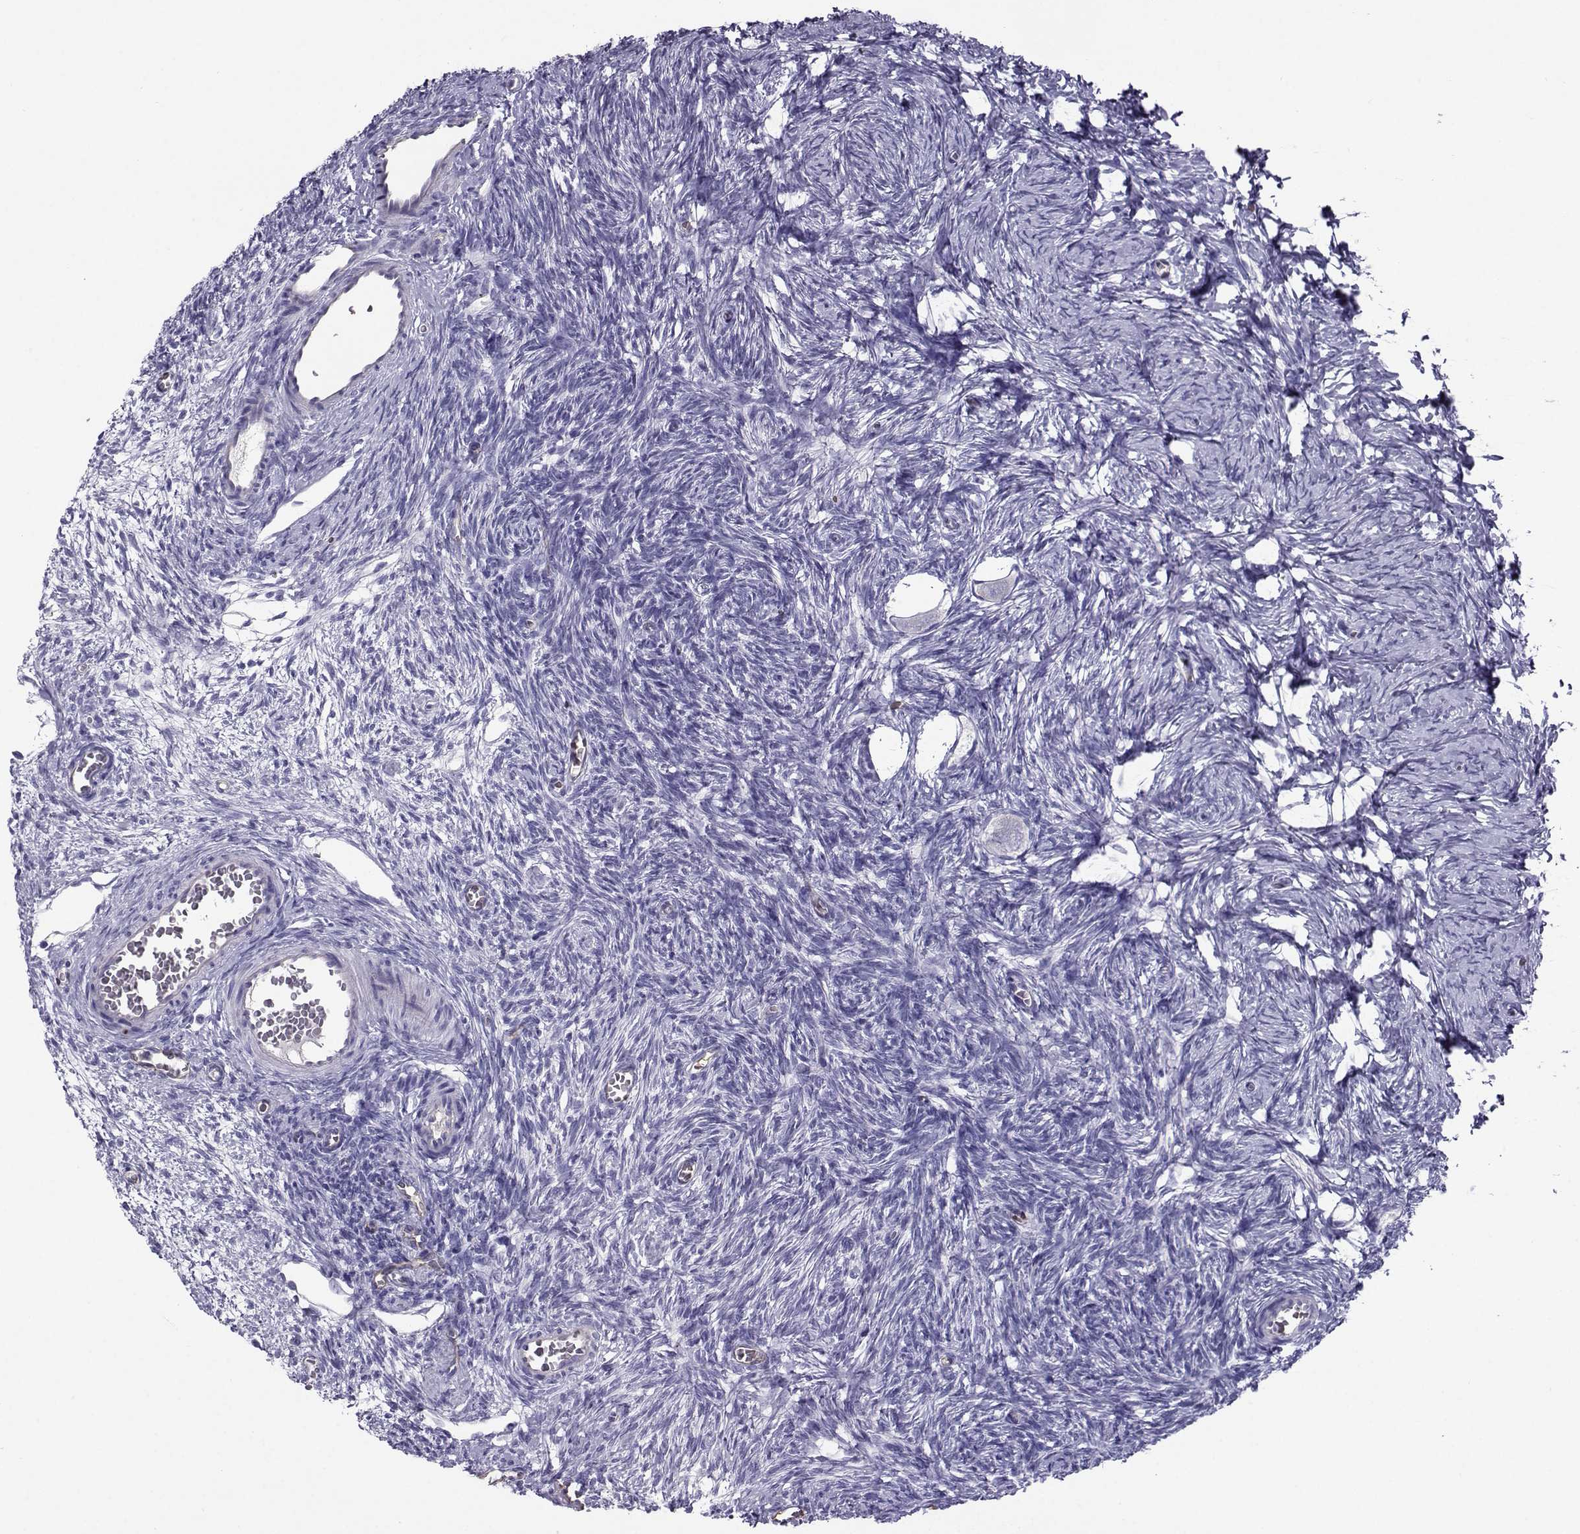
{"staining": {"intensity": "negative", "quantity": "none", "location": "none"}, "tissue": "ovary", "cell_type": "Ovarian stroma cells", "image_type": "normal", "snomed": [{"axis": "morphology", "description": "Normal tissue, NOS"}, {"axis": "topography", "description": "Ovary"}], "caption": "The micrograph shows no significant positivity in ovarian stroma cells of ovary. The staining is performed using DAB brown chromogen with nuclei counter-stained in using hematoxylin.", "gene": "CLUL1", "patient": {"sex": "female", "age": 27}}